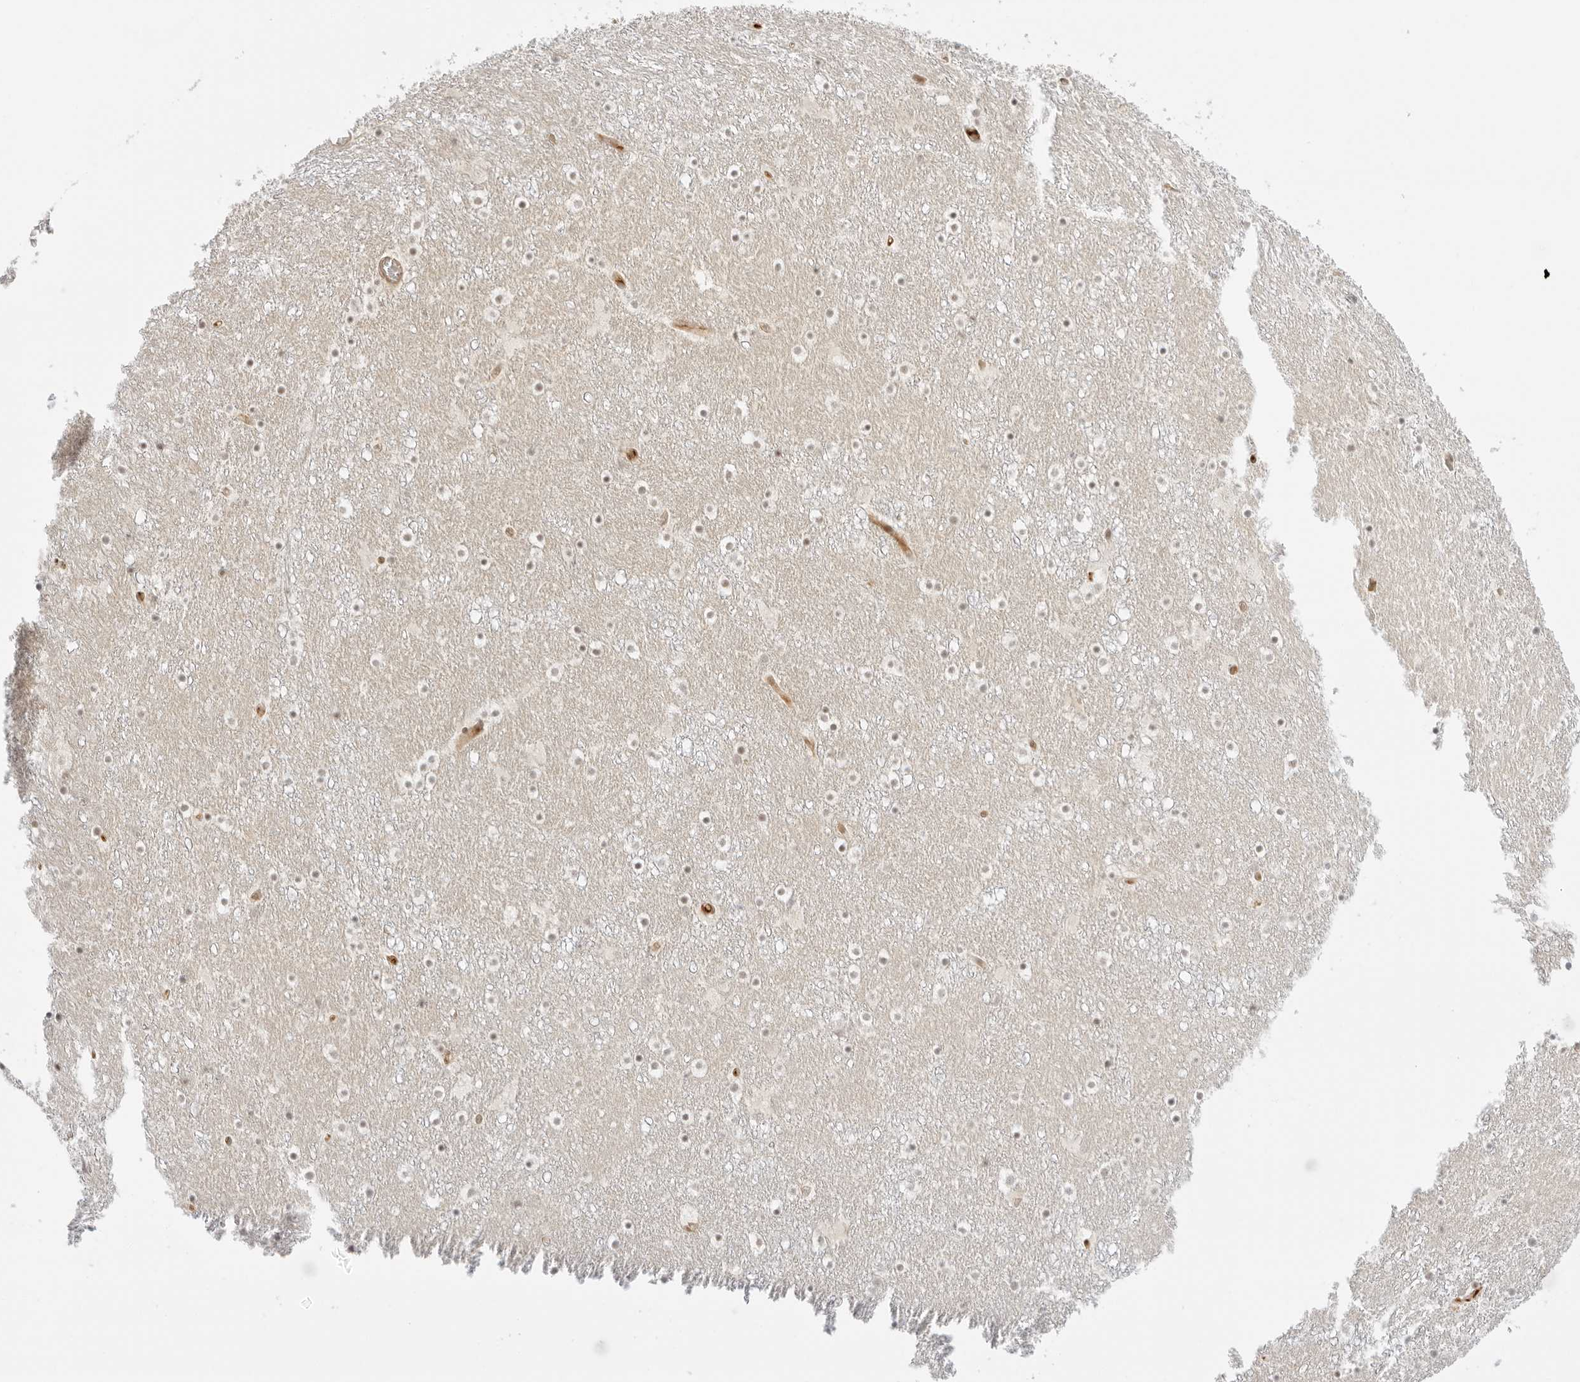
{"staining": {"intensity": "weak", "quantity": "25%-75%", "location": "cytoplasmic/membranous,nuclear"}, "tissue": "caudate", "cell_type": "Glial cells", "image_type": "normal", "snomed": [{"axis": "morphology", "description": "Normal tissue, NOS"}, {"axis": "topography", "description": "Lateral ventricle wall"}], "caption": "The photomicrograph demonstrates immunohistochemical staining of benign caudate. There is weak cytoplasmic/membranous,nuclear expression is identified in about 25%-75% of glial cells.", "gene": "MED18", "patient": {"sex": "male", "age": 45}}